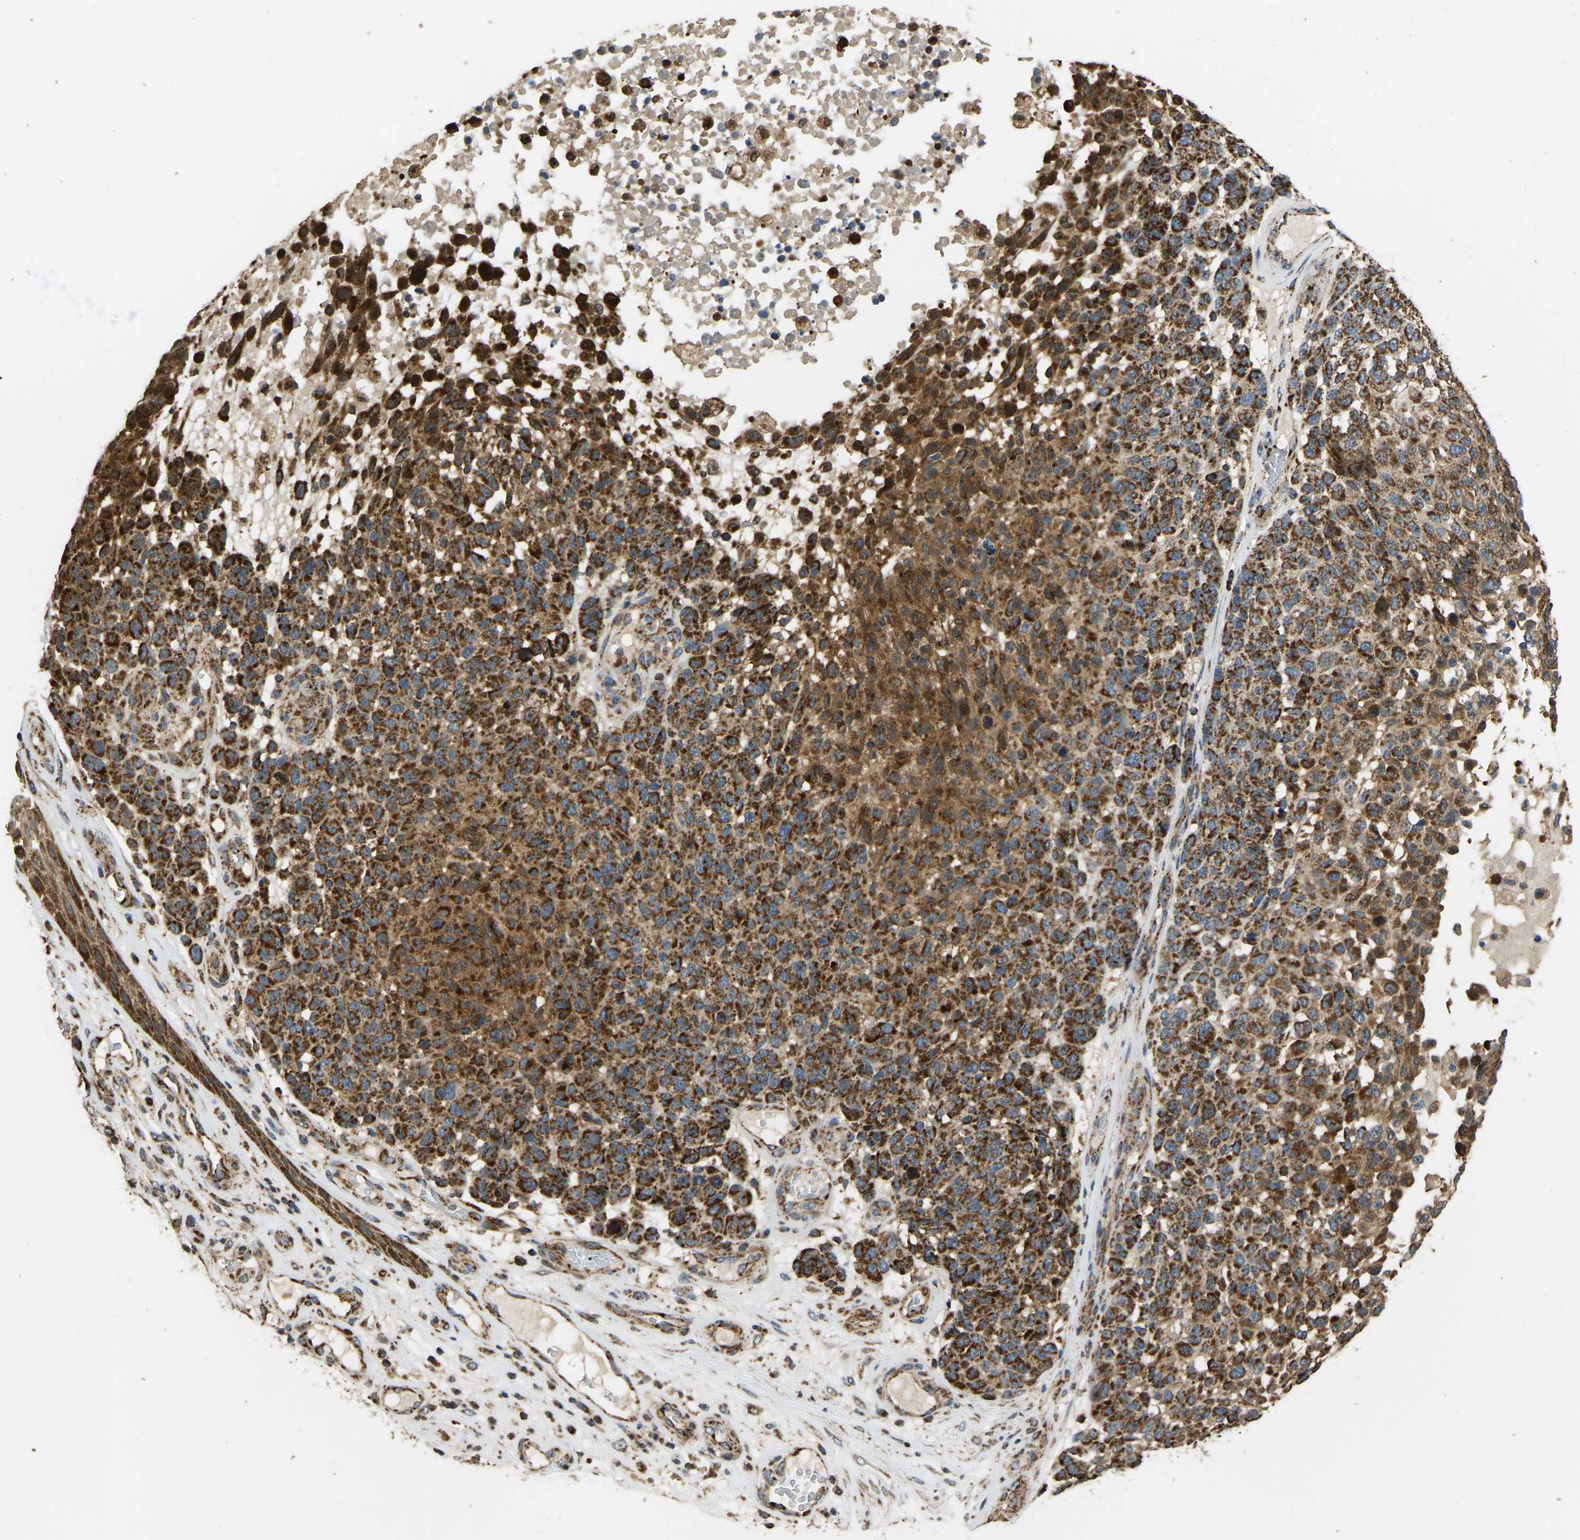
{"staining": {"intensity": "strong", "quantity": ">75%", "location": "cytoplasmic/membranous"}, "tissue": "melanoma", "cell_type": "Tumor cells", "image_type": "cancer", "snomed": [{"axis": "morphology", "description": "Malignant melanoma, NOS"}, {"axis": "topography", "description": "Skin"}], "caption": "About >75% of tumor cells in malignant melanoma show strong cytoplasmic/membranous protein positivity as visualized by brown immunohistochemical staining.", "gene": "TUFM", "patient": {"sex": "male", "age": 59}}